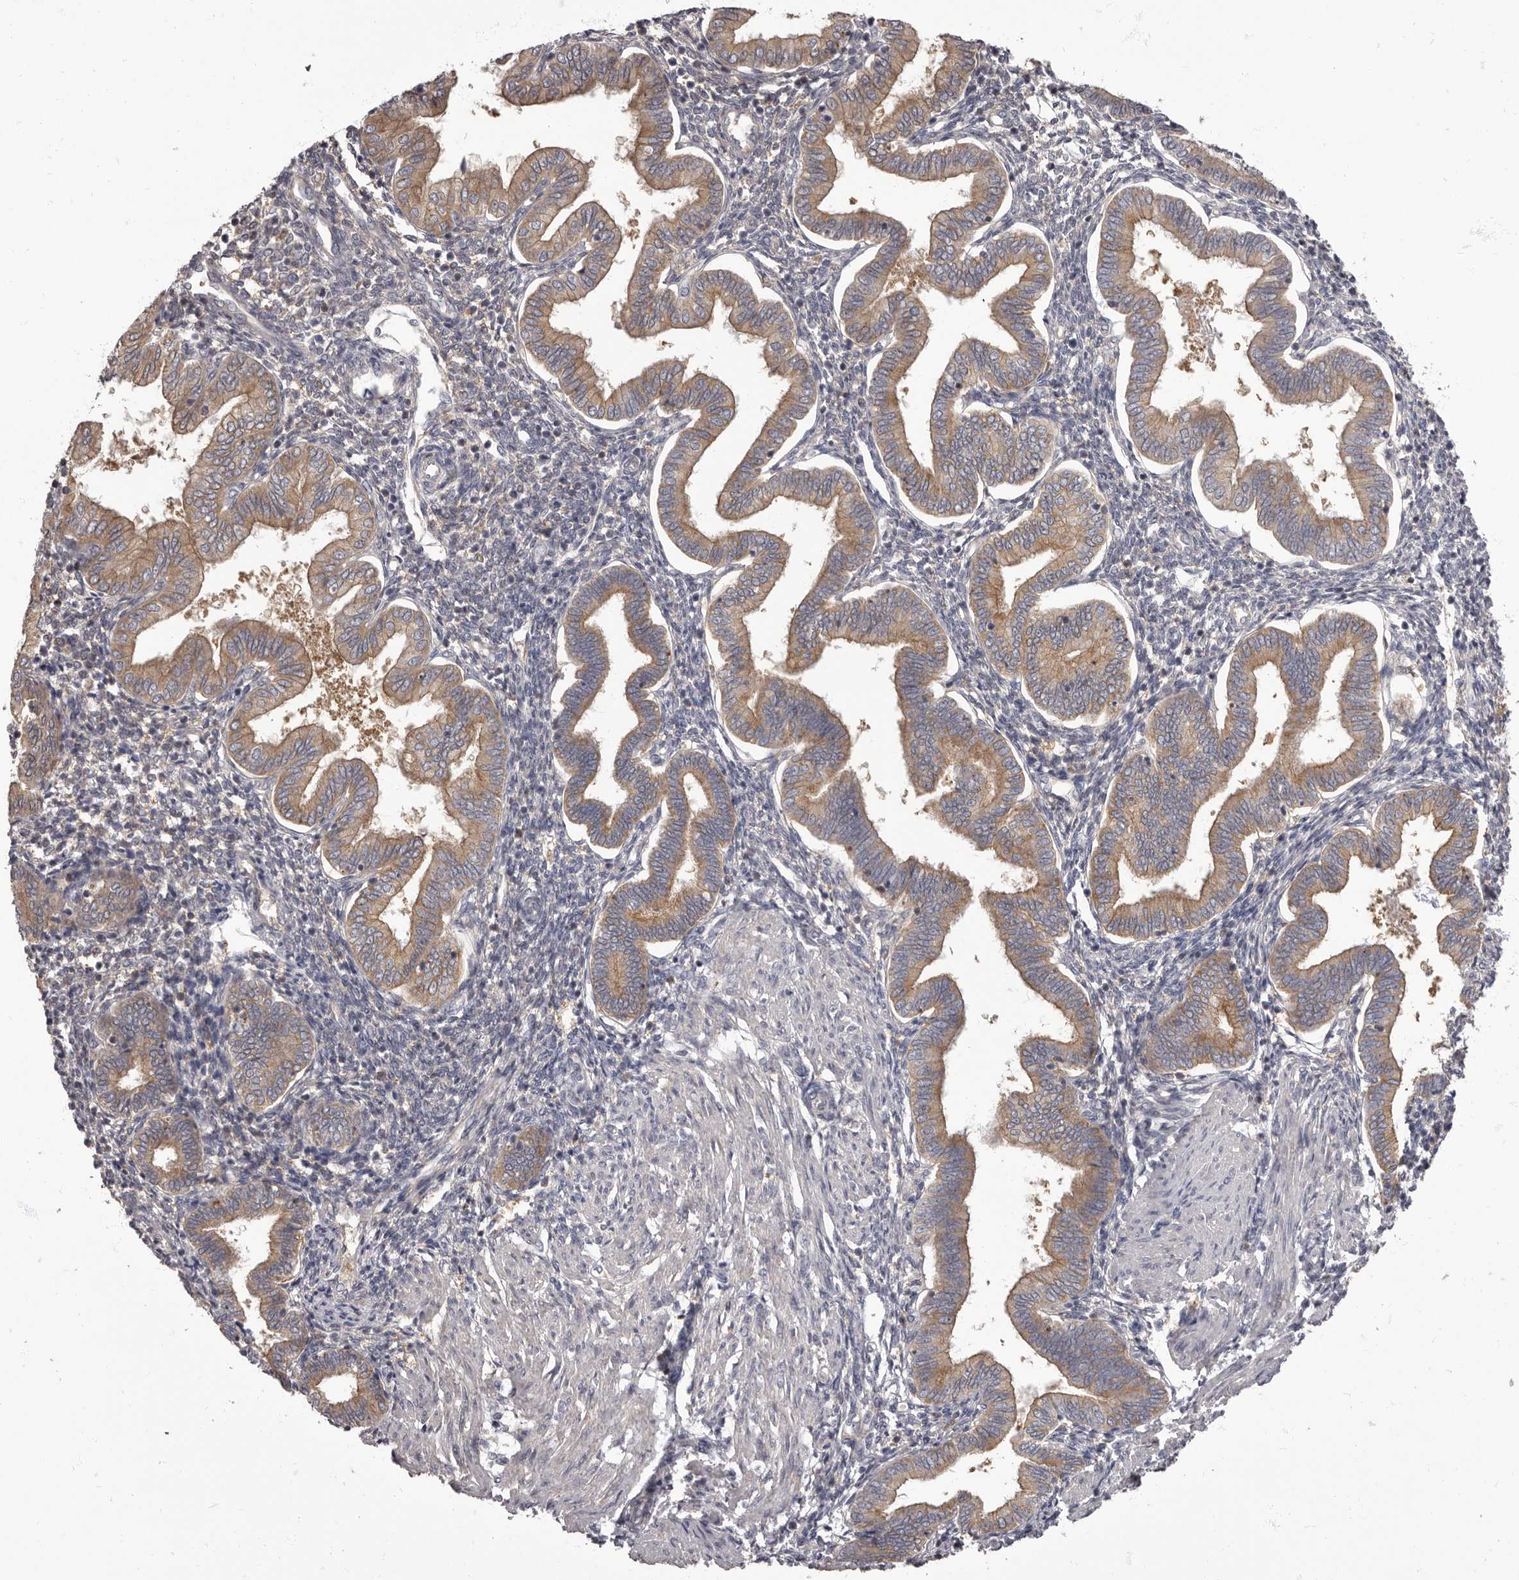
{"staining": {"intensity": "negative", "quantity": "none", "location": "none"}, "tissue": "endometrium", "cell_type": "Cells in endometrial stroma", "image_type": "normal", "snomed": [{"axis": "morphology", "description": "Normal tissue, NOS"}, {"axis": "topography", "description": "Endometrium"}], "caption": "Immunohistochemistry image of unremarkable human endometrium stained for a protein (brown), which exhibits no positivity in cells in endometrial stroma. Nuclei are stained in blue.", "gene": "APEH", "patient": {"sex": "female", "age": 53}}